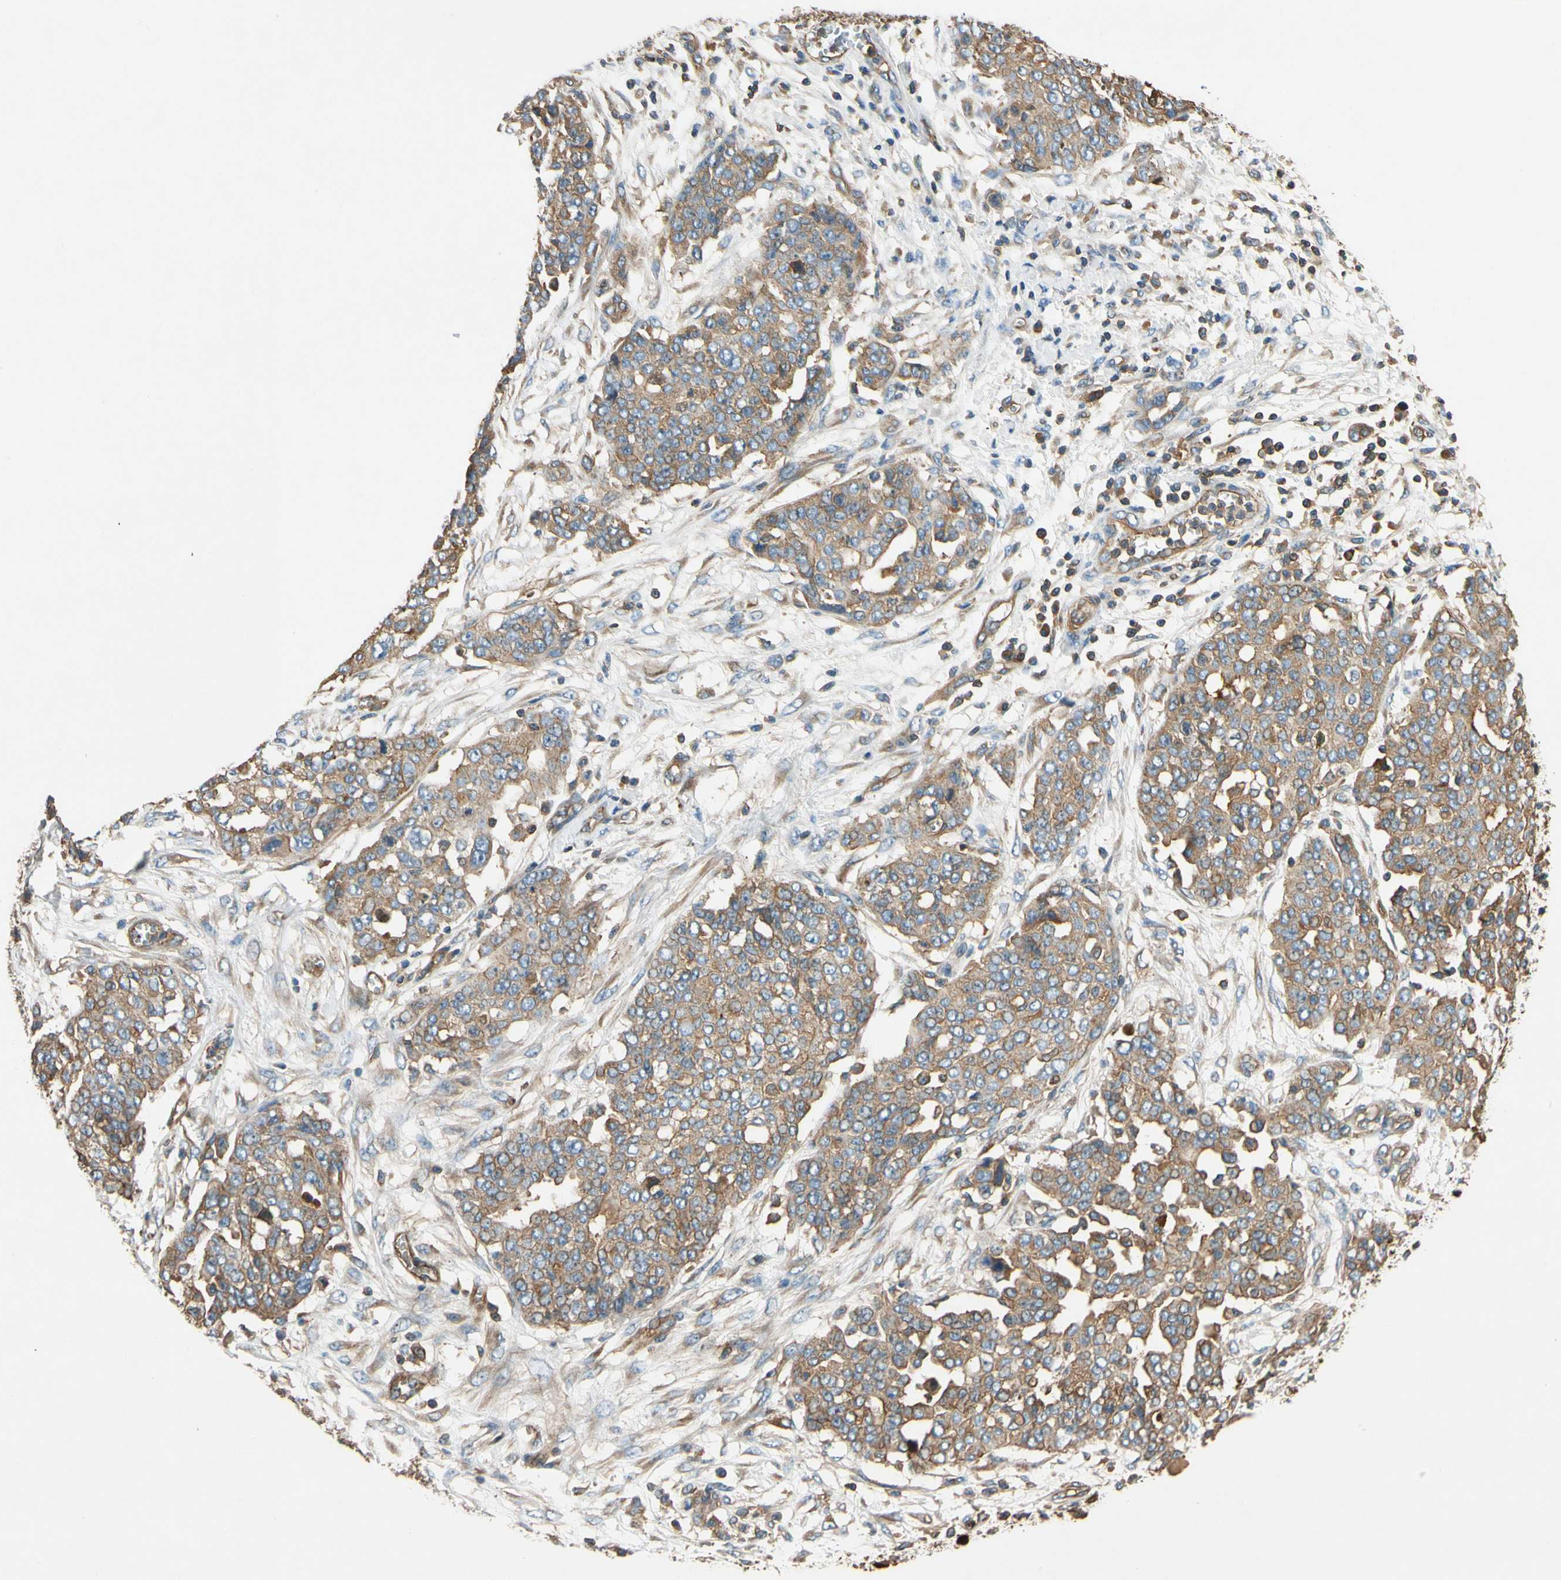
{"staining": {"intensity": "weak", "quantity": ">75%", "location": "cytoplasmic/membranous"}, "tissue": "ovarian cancer", "cell_type": "Tumor cells", "image_type": "cancer", "snomed": [{"axis": "morphology", "description": "Cystadenocarcinoma, serous, NOS"}, {"axis": "topography", "description": "Soft tissue"}, {"axis": "topography", "description": "Ovary"}], "caption": "Immunohistochemistry (IHC) photomicrograph of ovarian serous cystadenocarcinoma stained for a protein (brown), which exhibits low levels of weak cytoplasmic/membranous staining in about >75% of tumor cells.", "gene": "TCP11L1", "patient": {"sex": "female", "age": 57}}